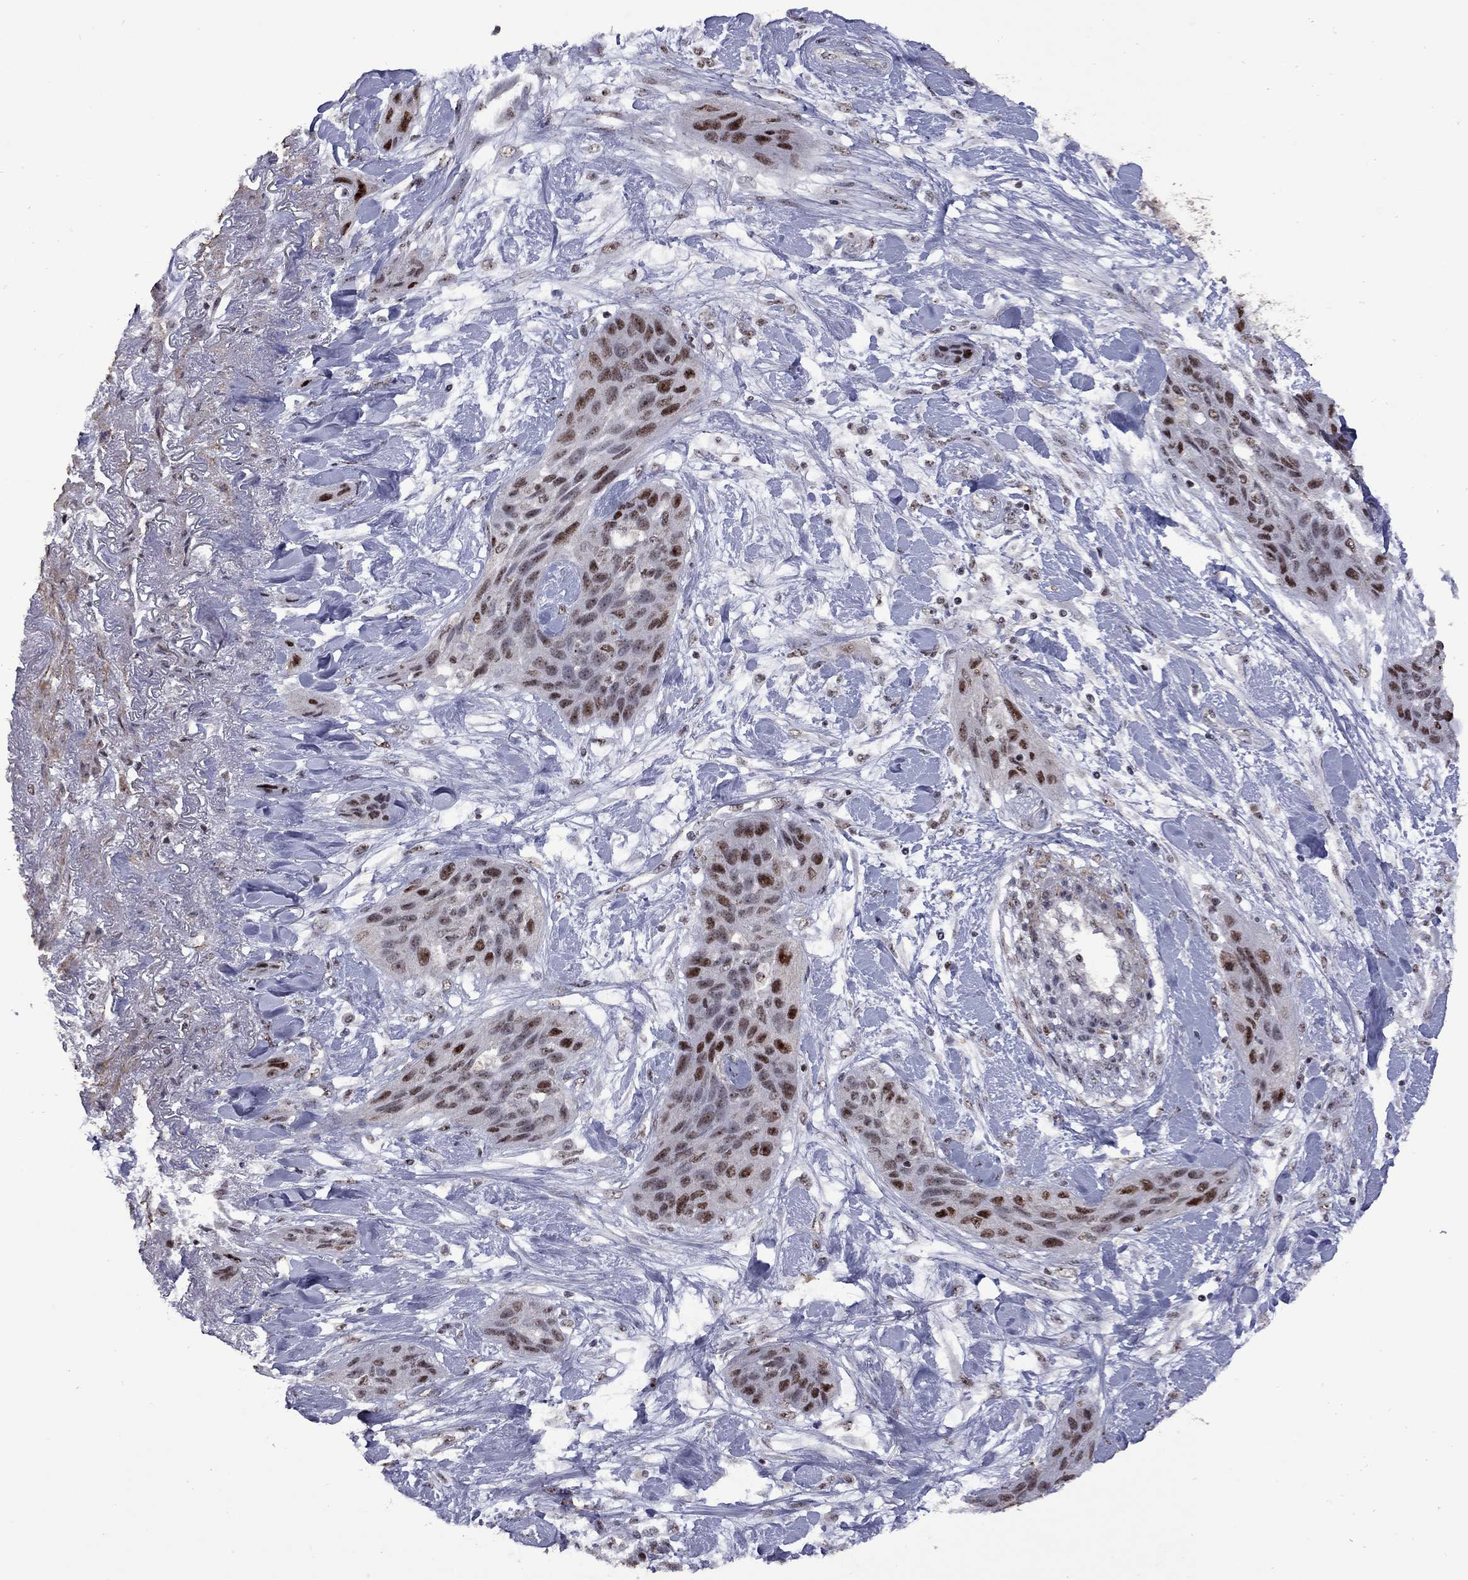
{"staining": {"intensity": "strong", "quantity": "25%-75%", "location": "nuclear"}, "tissue": "lung cancer", "cell_type": "Tumor cells", "image_type": "cancer", "snomed": [{"axis": "morphology", "description": "Squamous cell carcinoma, NOS"}, {"axis": "topography", "description": "Lung"}], "caption": "Lung cancer (squamous cell carcinoma) stained for a protein exhibits strong nuclear positivity in tumor cells. Immunohistochemistry (ihc) stains the protein in brown and the nuclei are stained blue.", "gene": "SPOUT1", "patient": {"sex": "female", "age": 70}}